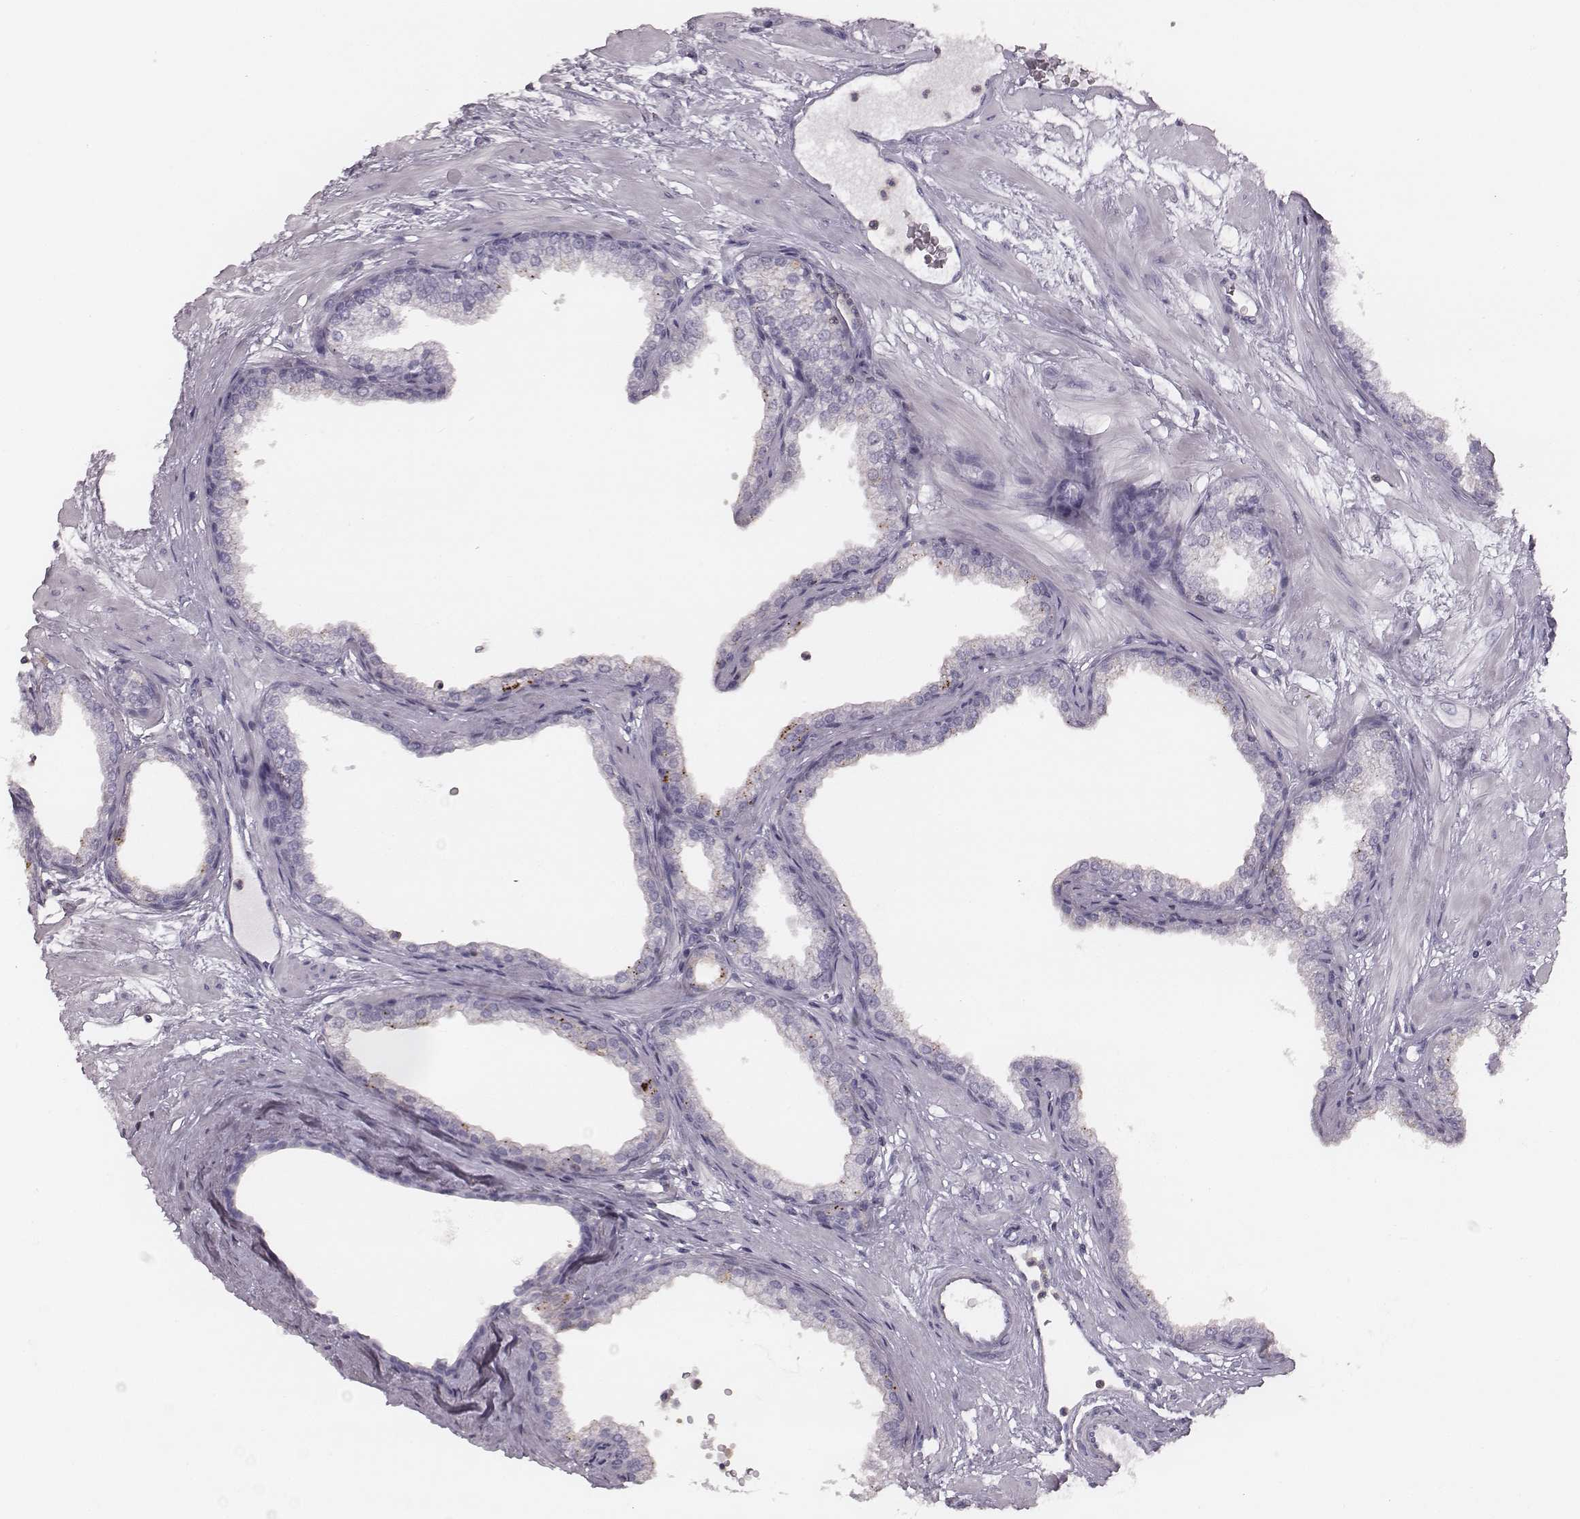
{"staining": {"intensity": "negative", "quantity": "none", "location": "none"}, "tissue": "prostate", "cell_type": "Glandular cells", "image_type": "normal", "snomed": [{"axis": "morphology", "description": "Normal tissue, NOS"}, {"axis": "topography", "description": "Prostate"}], "caption": "Immunohistochemistry (IHC) of normal human prostate displays no expression in glandular cells. Nuclei are stained in blue.", "gene": "ENSG00000285837", "patient": {"sex": "male", "age": 37}}